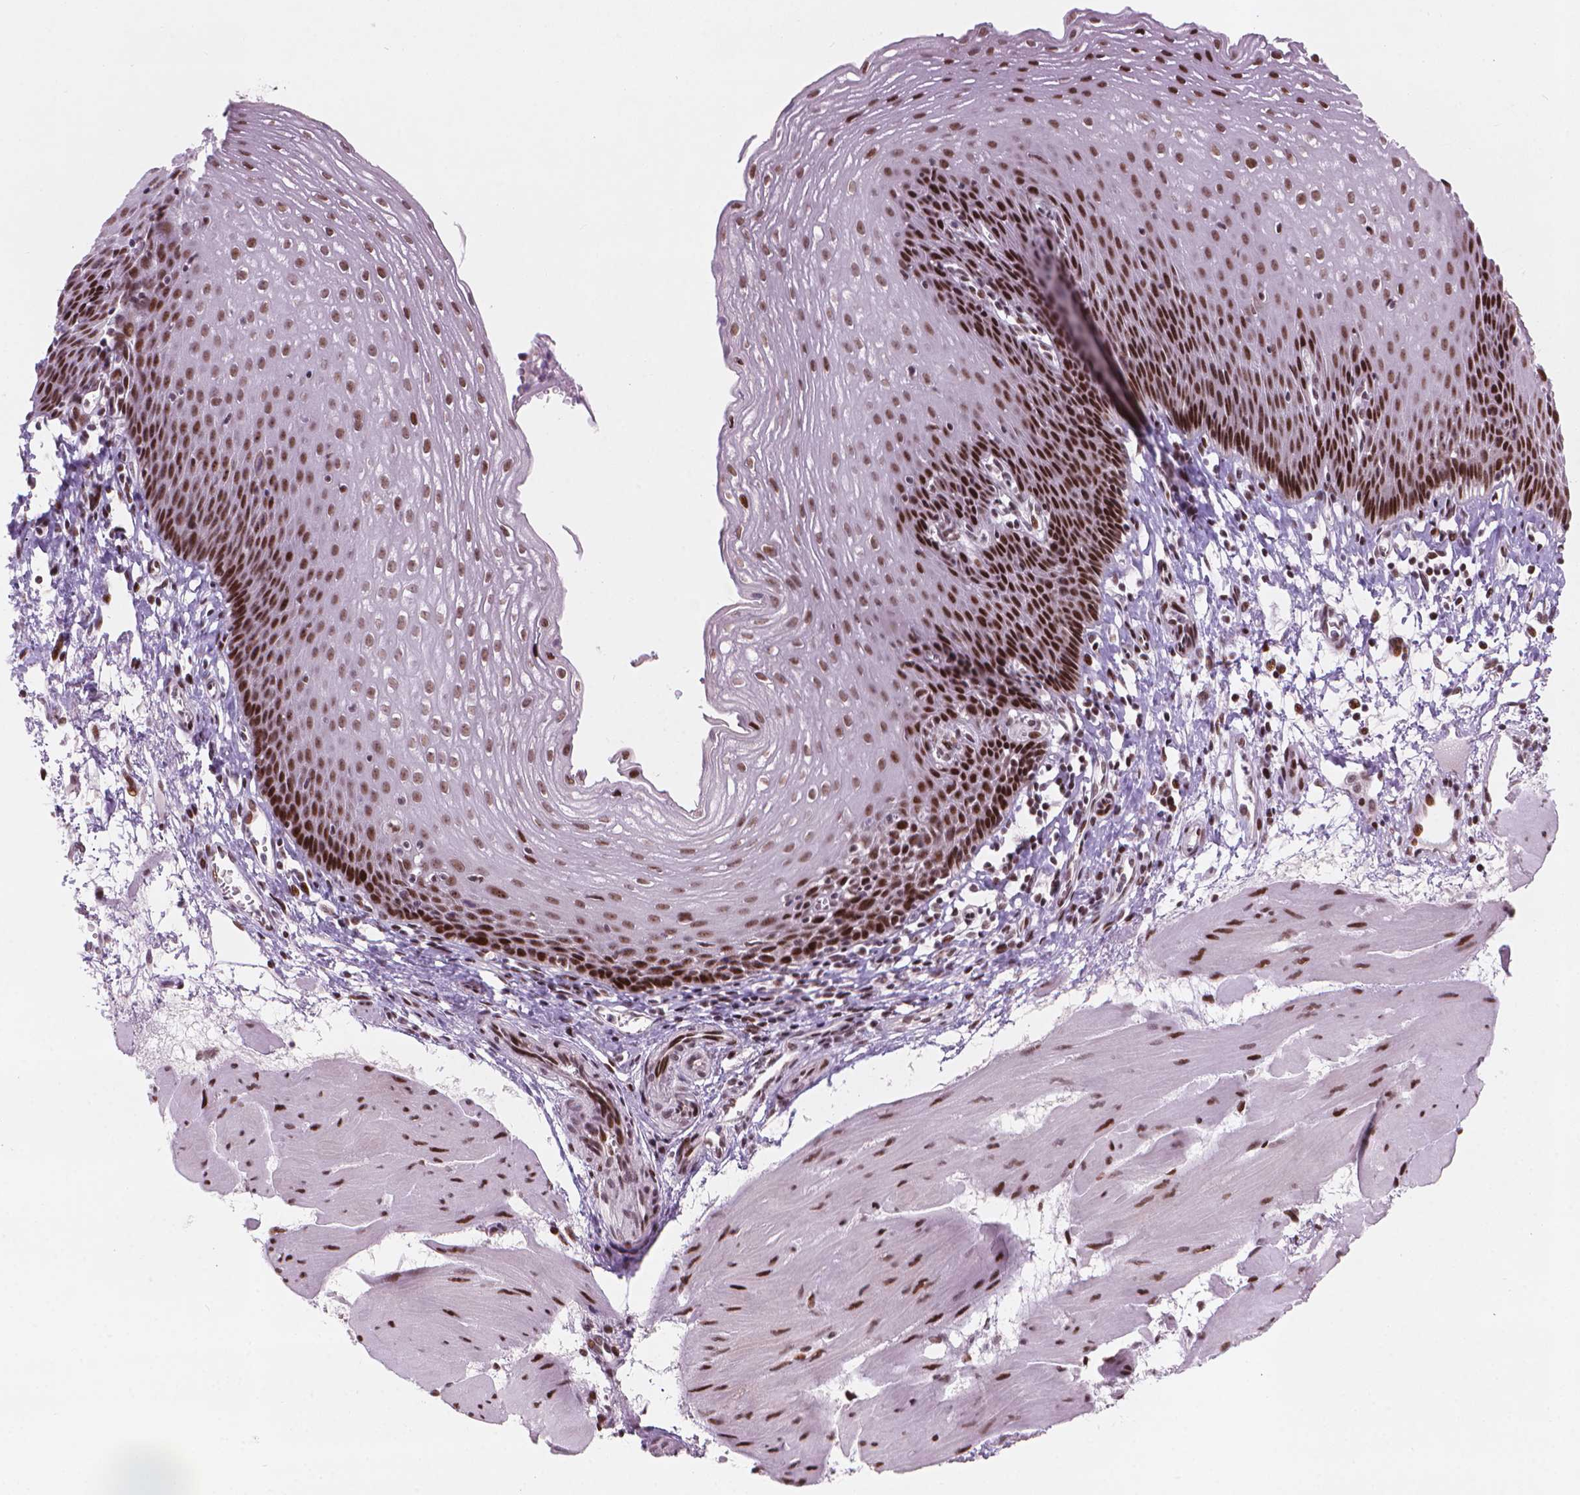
{"staining": {"intensity": "strong", "quantity": "25%-75%", "location": "nuclear"}, "tissue": "esophagus", "cell_type": "Squamous epithelial cells", "image_type": "normal", "snomed": [{"axis": "morphology", "description": "Normal tissue, NOS"}, {"axis": "topography", "description": "Esophagus"}], "caption": "Protein analysis of normal esophagus reveals strong nuclear expression in about 25%-75% of squamous epithelial cells. Using DAB (3,3'-diaminobenzidine) (brown) and hematoxylin (blue) stains, captured at high magnification using brightfield microscopy.", "gene": "HES7", "patient": {"sex": "female", "age": 64}}